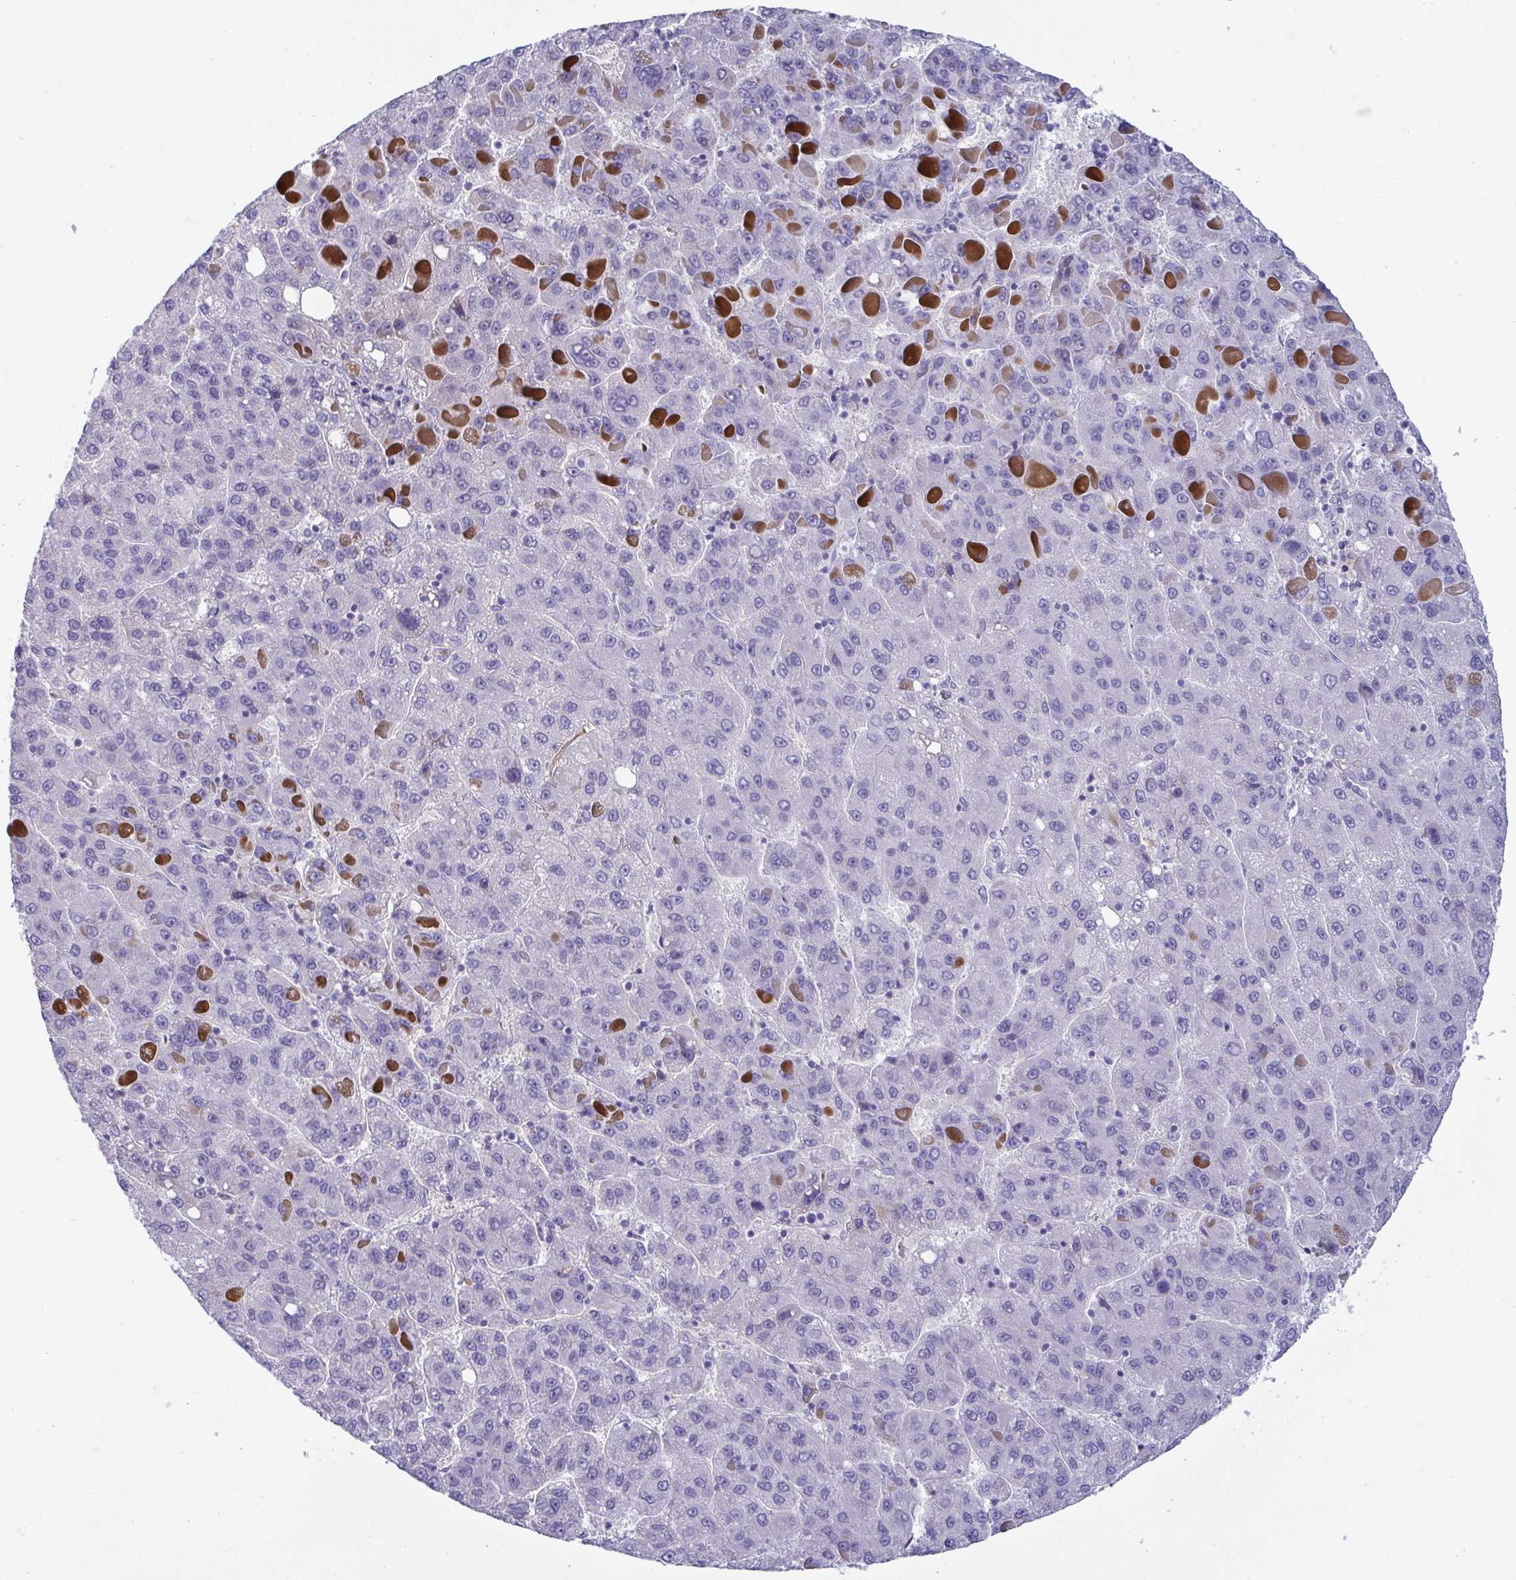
{"staining": {"intensity": "negative", "quantity": "none", "location": "none"}, "tissue": "liver cancer", "cell_type": "Tumor cells", "image_type": "cancer", "snomed": [{"axis": "morphology", "description": "Carcinoma, Hepatocellular, NOS"}, {"axis": "topography", "description": "Liver"}], "caption": "Tumor cells show no significant protein staining in liver cancer.", "gene": "MS4A14", "patient": {"sex": "female", "age": 82}}